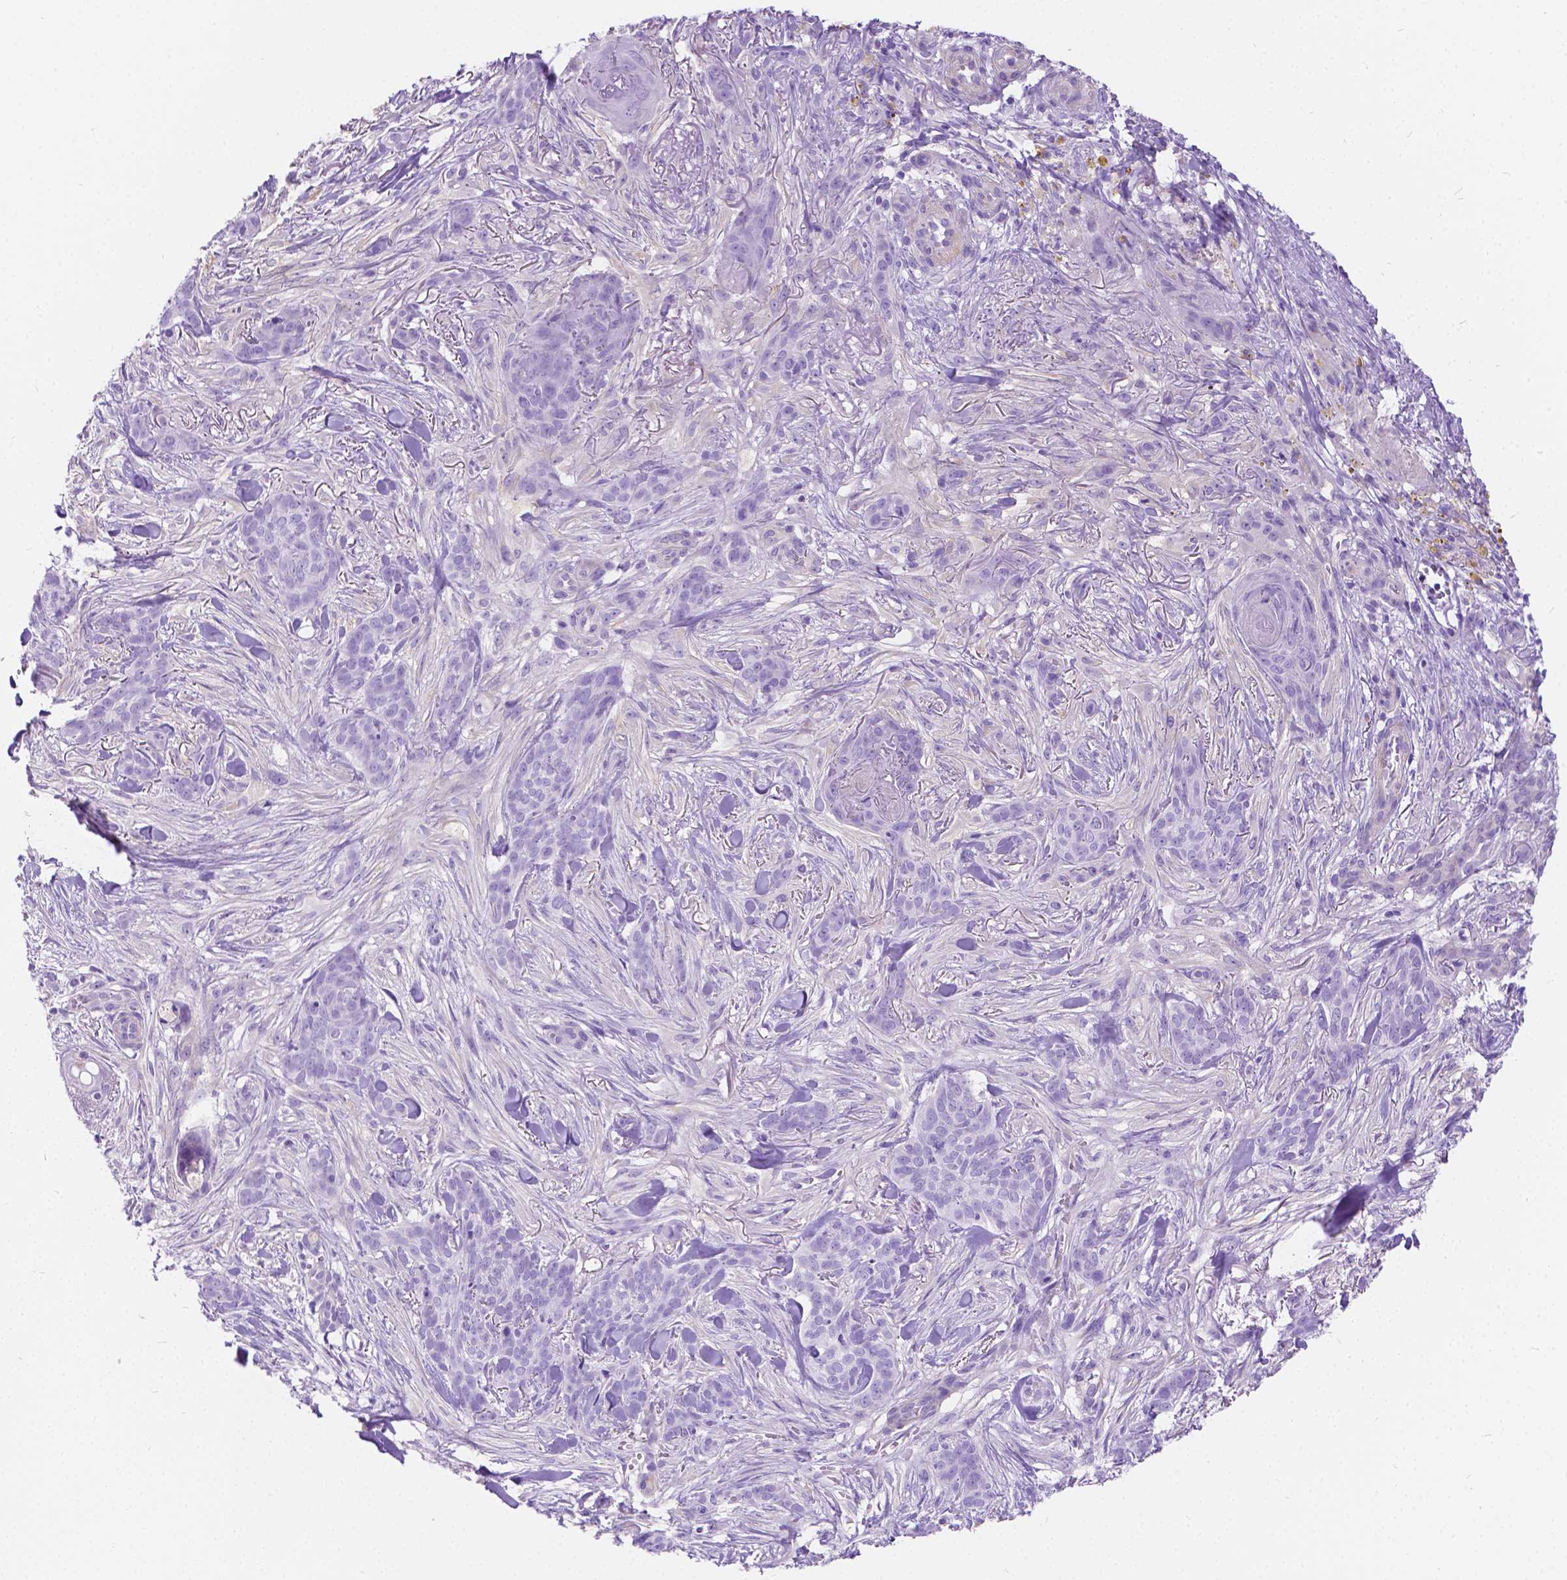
{"staining": {"intensity": "negative", "quantity": "none", "location": "none"}, "tissue": "skin cancer", "cell_type": "Tumor cells", "image_type": "cancer", "snomed": [{"axis": "morphology", "description": "Basal cell carcinoma"}, {"axis": "topography", "description": "Skin"}], "caption": "Immunohistochemical staining of basal cell carcinoma (skin) shows no significant expression in tumor cells.", "gene": "CHRM1", "patient": {"sex": "female", "age": 61}}